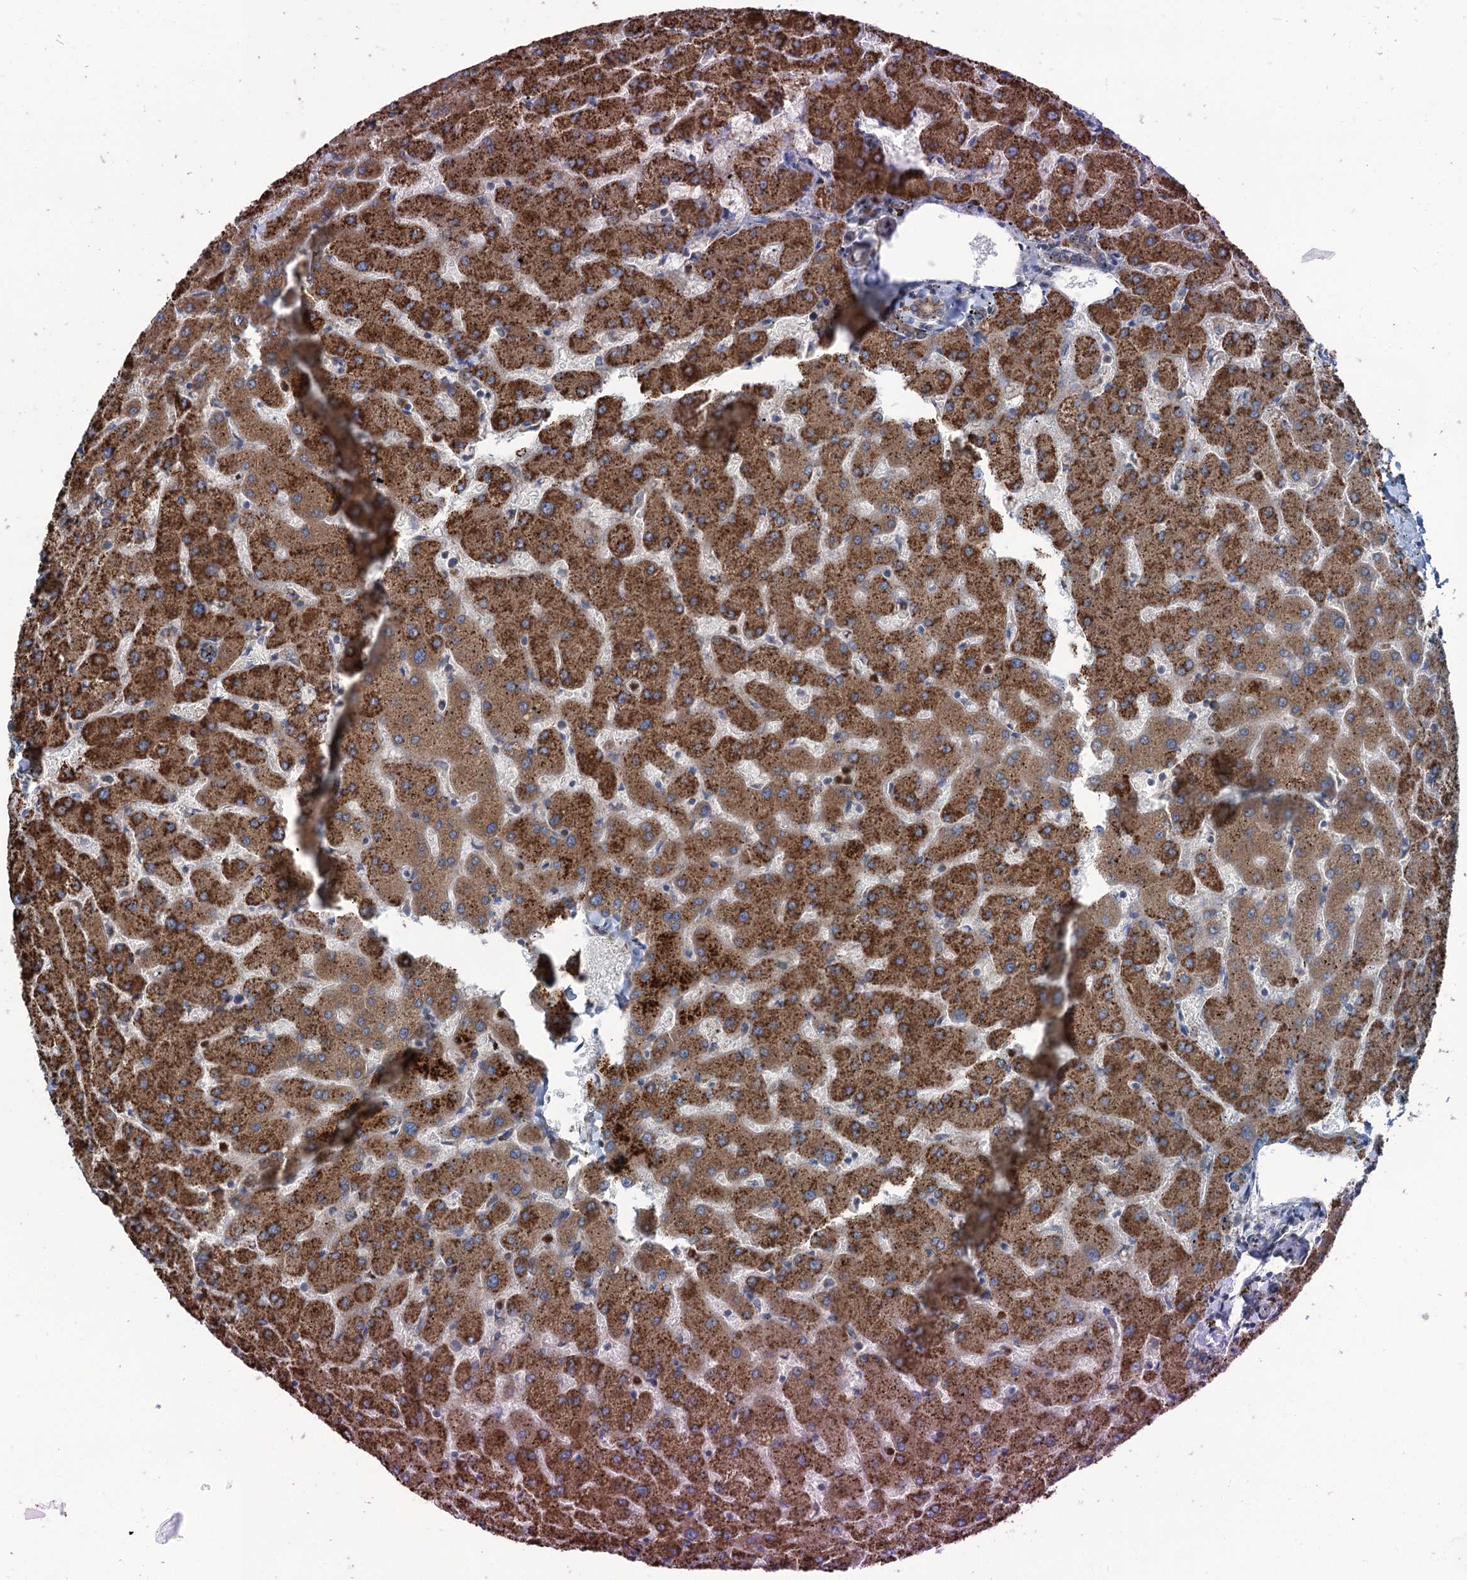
{"staining": {"intensity": "moderate", "quantity": ">75%", "location": "cytoplasmic/membranous"}, "tissue": "liver", "cell_type": "Cholangiocytes", "image_type": "normal", "snomed": [{"axis": "morphology", "description": "Normal tissue, NOS"}, {"axis": "topography", "description": "Liver"}], "caption": "Liver stained with a brown dye demonstrates moderate cytoplasmic/membranous positive expression in about >75% of cholangiocytes.", "gene": "CALCOCO1", "patient": {"sex": "female", "age": 63}}